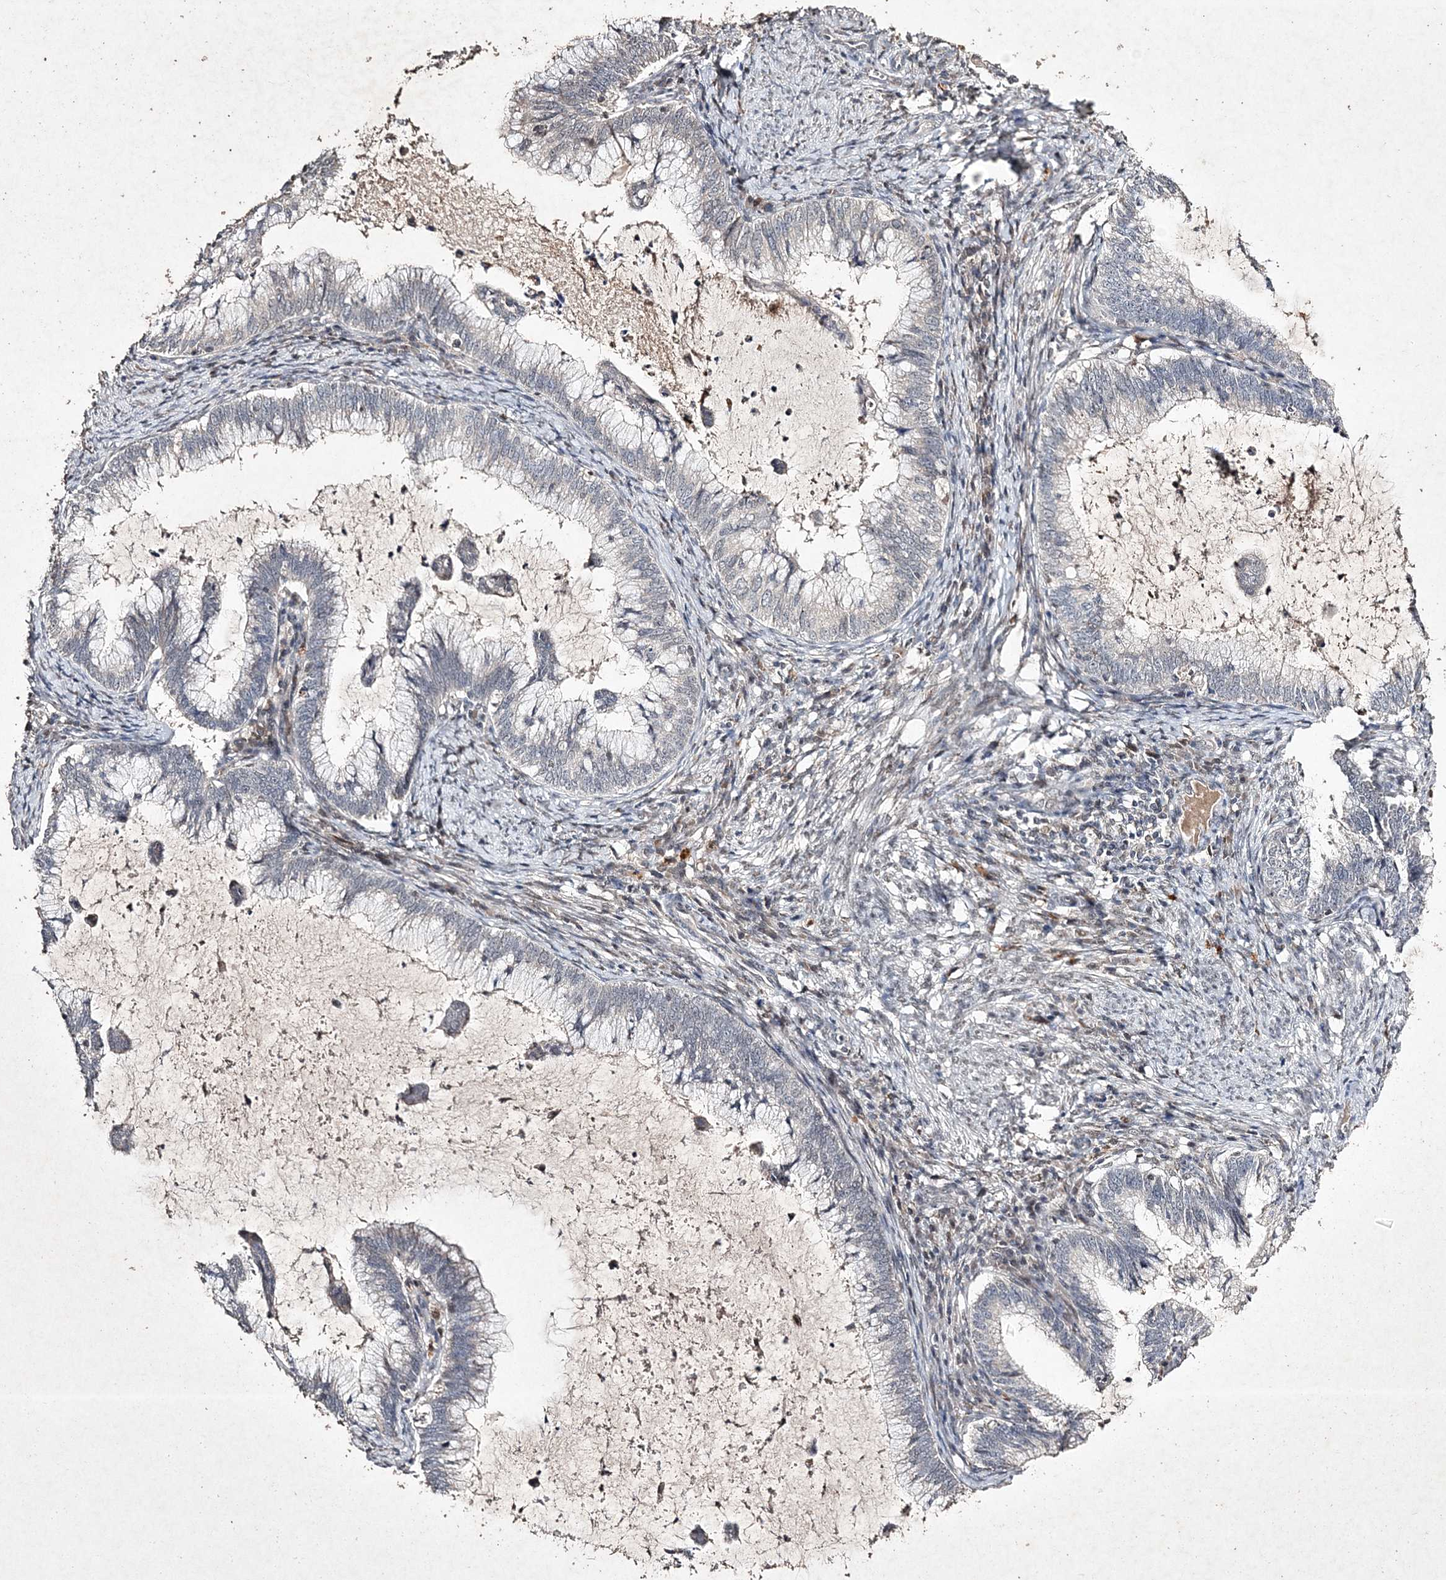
{"staining": {"intensity": "negative", "quantity": "none", "location": "none"}, "tissue": "cervical cancer", "cell_type": "Tumor cells", "image_type": "cancer", "snomed": [{"axis": "morphology", "description": "Adenocarcinoma, NOS"}, {"axis": "topography", "description": "Cervix"}], "caption": "IHC of cervical adenocarcinoma exhibits no expression in tumor cells. The staining is performed using DAB brown chromogen with nuclei counter-stained in using hematoxylin.", "gene": "C3orf38", "patient": {"sex": "female", "age": 36}}